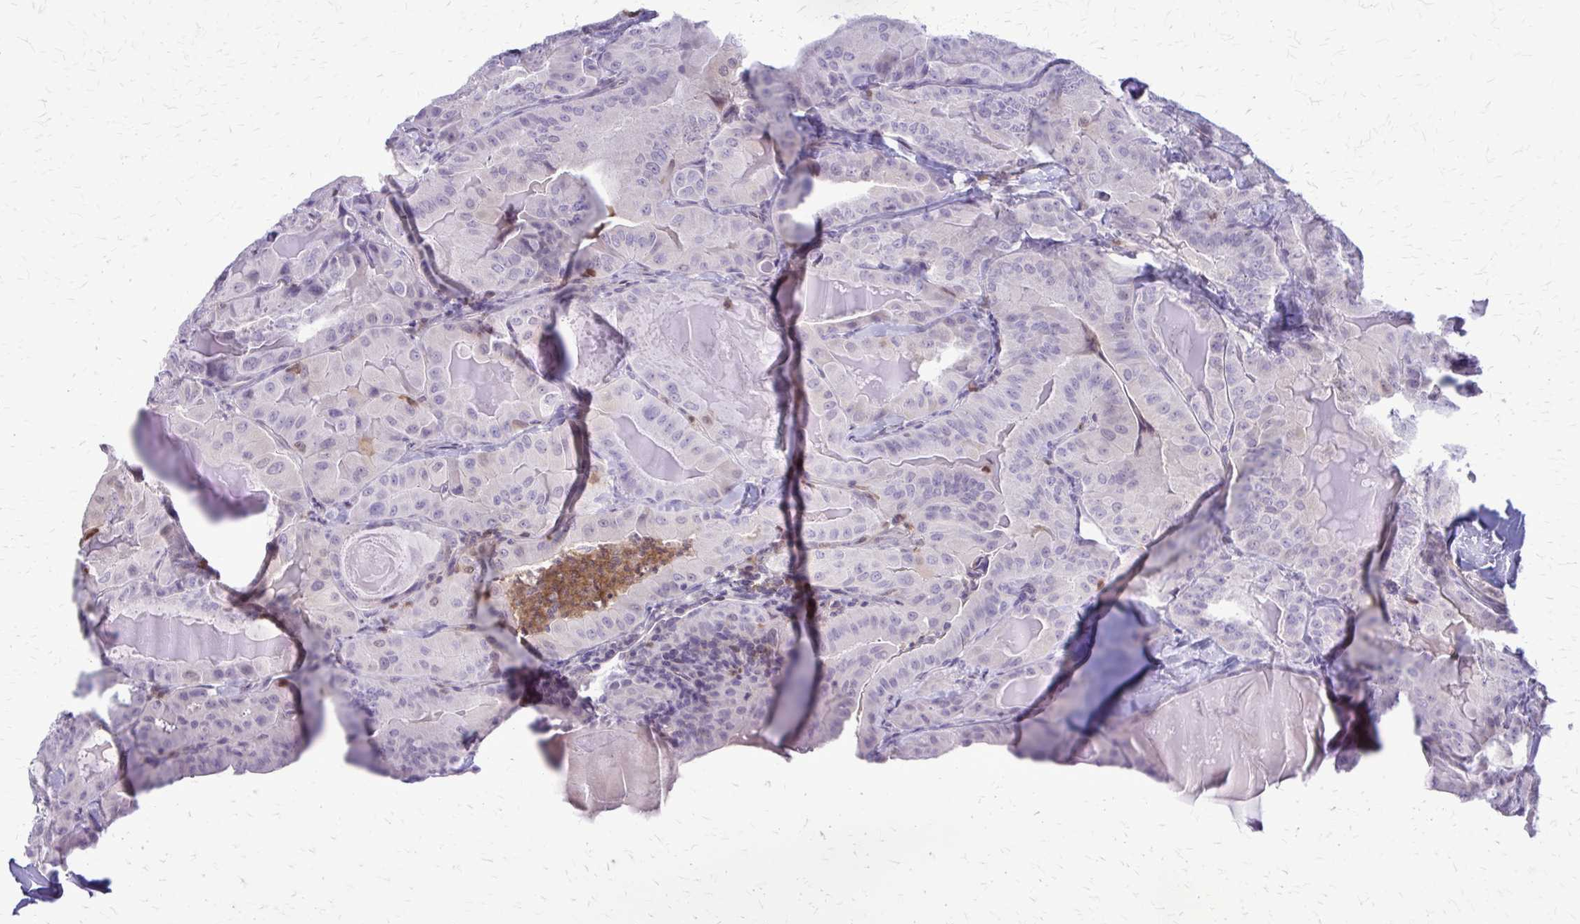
{"staining": {"intensity": "negative", "quantity": "none", "location": "none"}, "tissue": "thyroid cancer", "cell_type": "Tumor cells", "image_type": "cancer", "snomed": [{"axis": "morphology", "description": "Papillary adenocarcinoma, NOS"}, {"axis": "topography", "description": "Thyroid gland"}], "caption": "The micrograph exhibits no staining of tumor cells in papillary adenocarcinoma (thyroid). (Brightfield microscopy of DAB (3,3'-diaminobenzidine) immunohistochemistry (IHC) at high magnification).", "gene": "GLRX", "patient": {"sex": "female", "age": 68}}